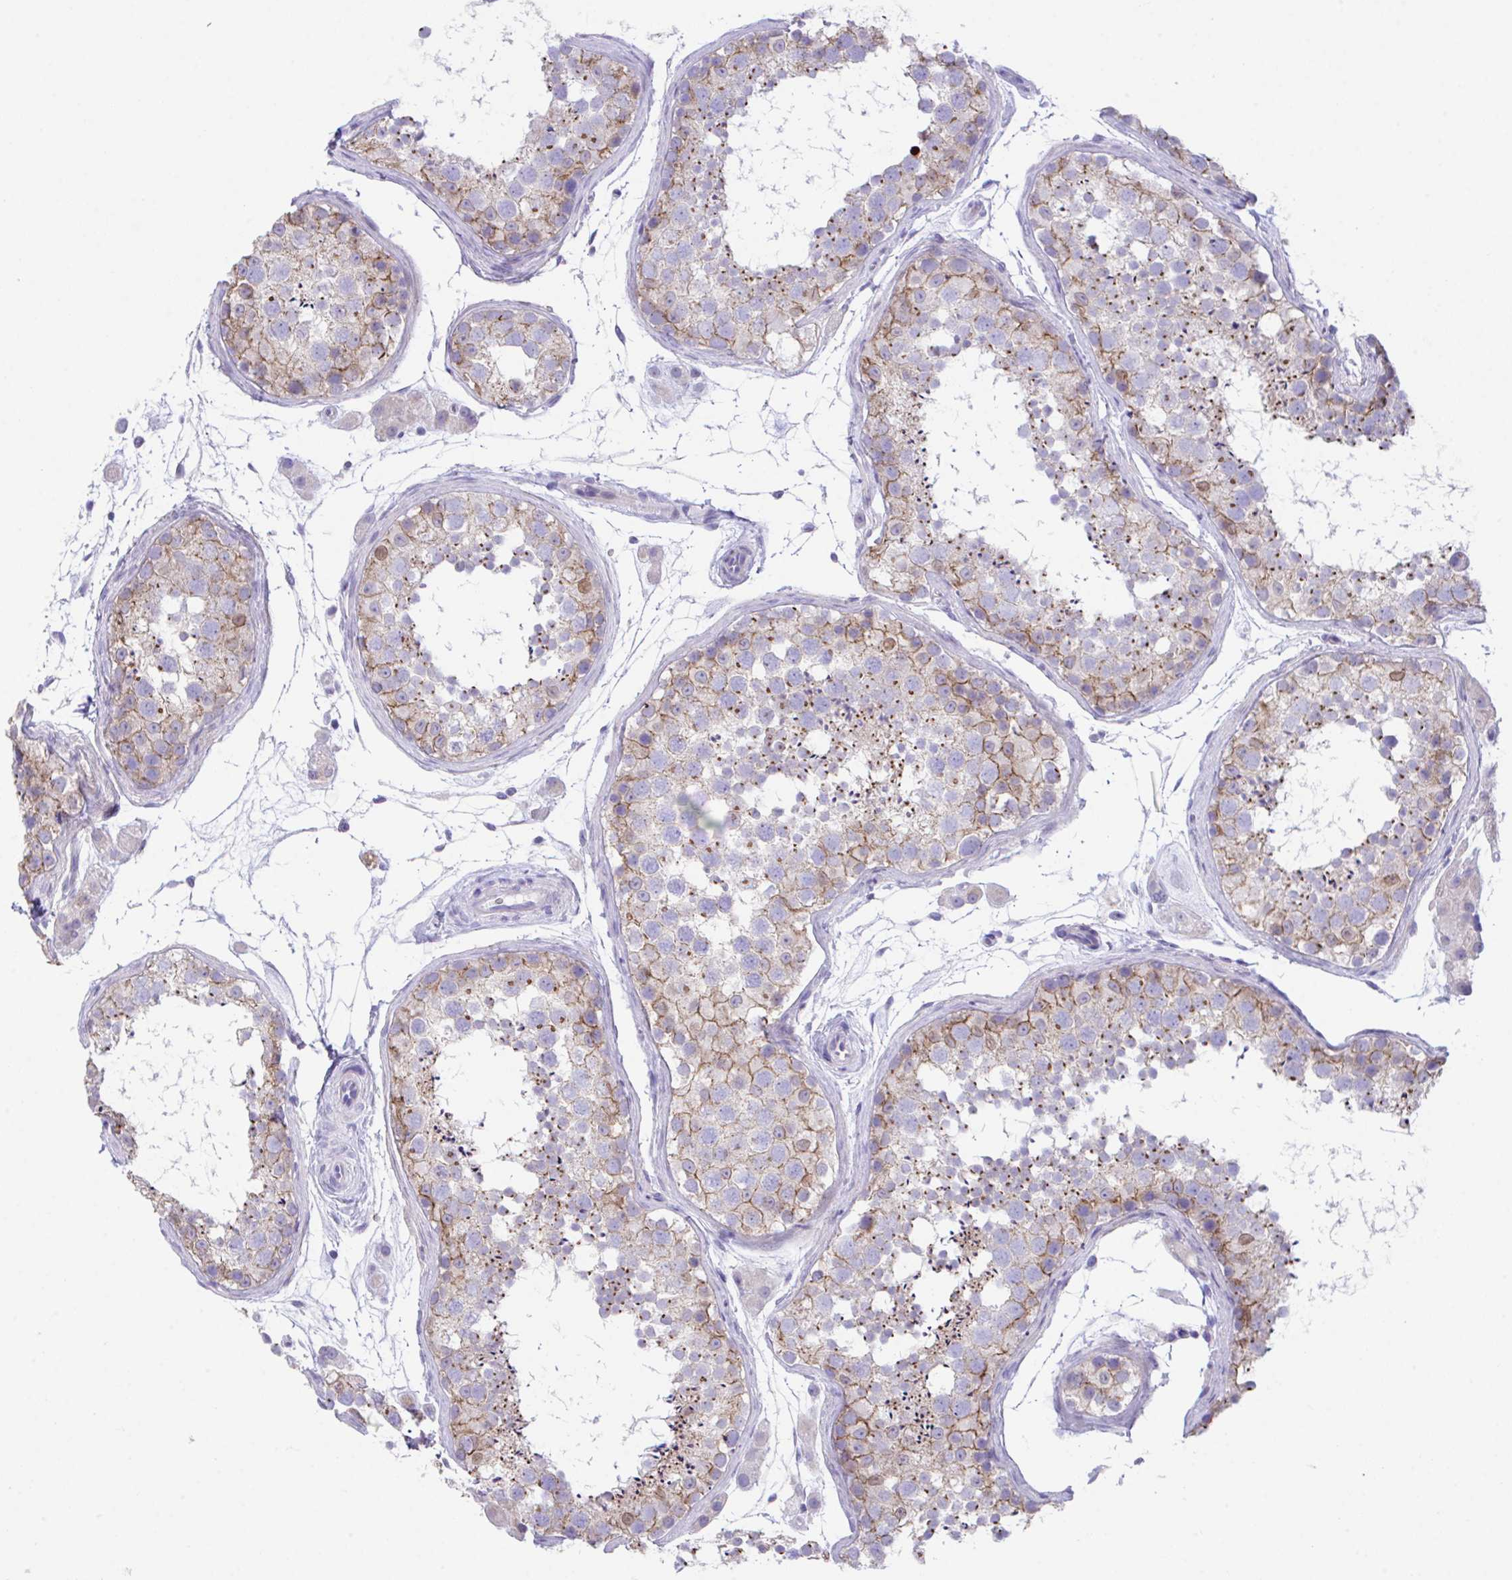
{"staining": {"intensity": "moderate", "quantity": "25%-75%", "location": "cytoplasmic/membranous"}, "tissue": "testis", "cell_type": "Cells in seminiferous ducts", "image_type": "normal", "snomed": [{"axis": "morphology", "description": "Normal tissue, NOS"}, {"axis": "topography", "description": "Testis"}], "caption": "A photomicrograph of human testis stained for a protein demonstrates moderate cytoplasmic/membranous brown staining in cells in seminiferous ducts.", "gene": "SLC16A6", "patient": {"sex": "male", "age": 41}}